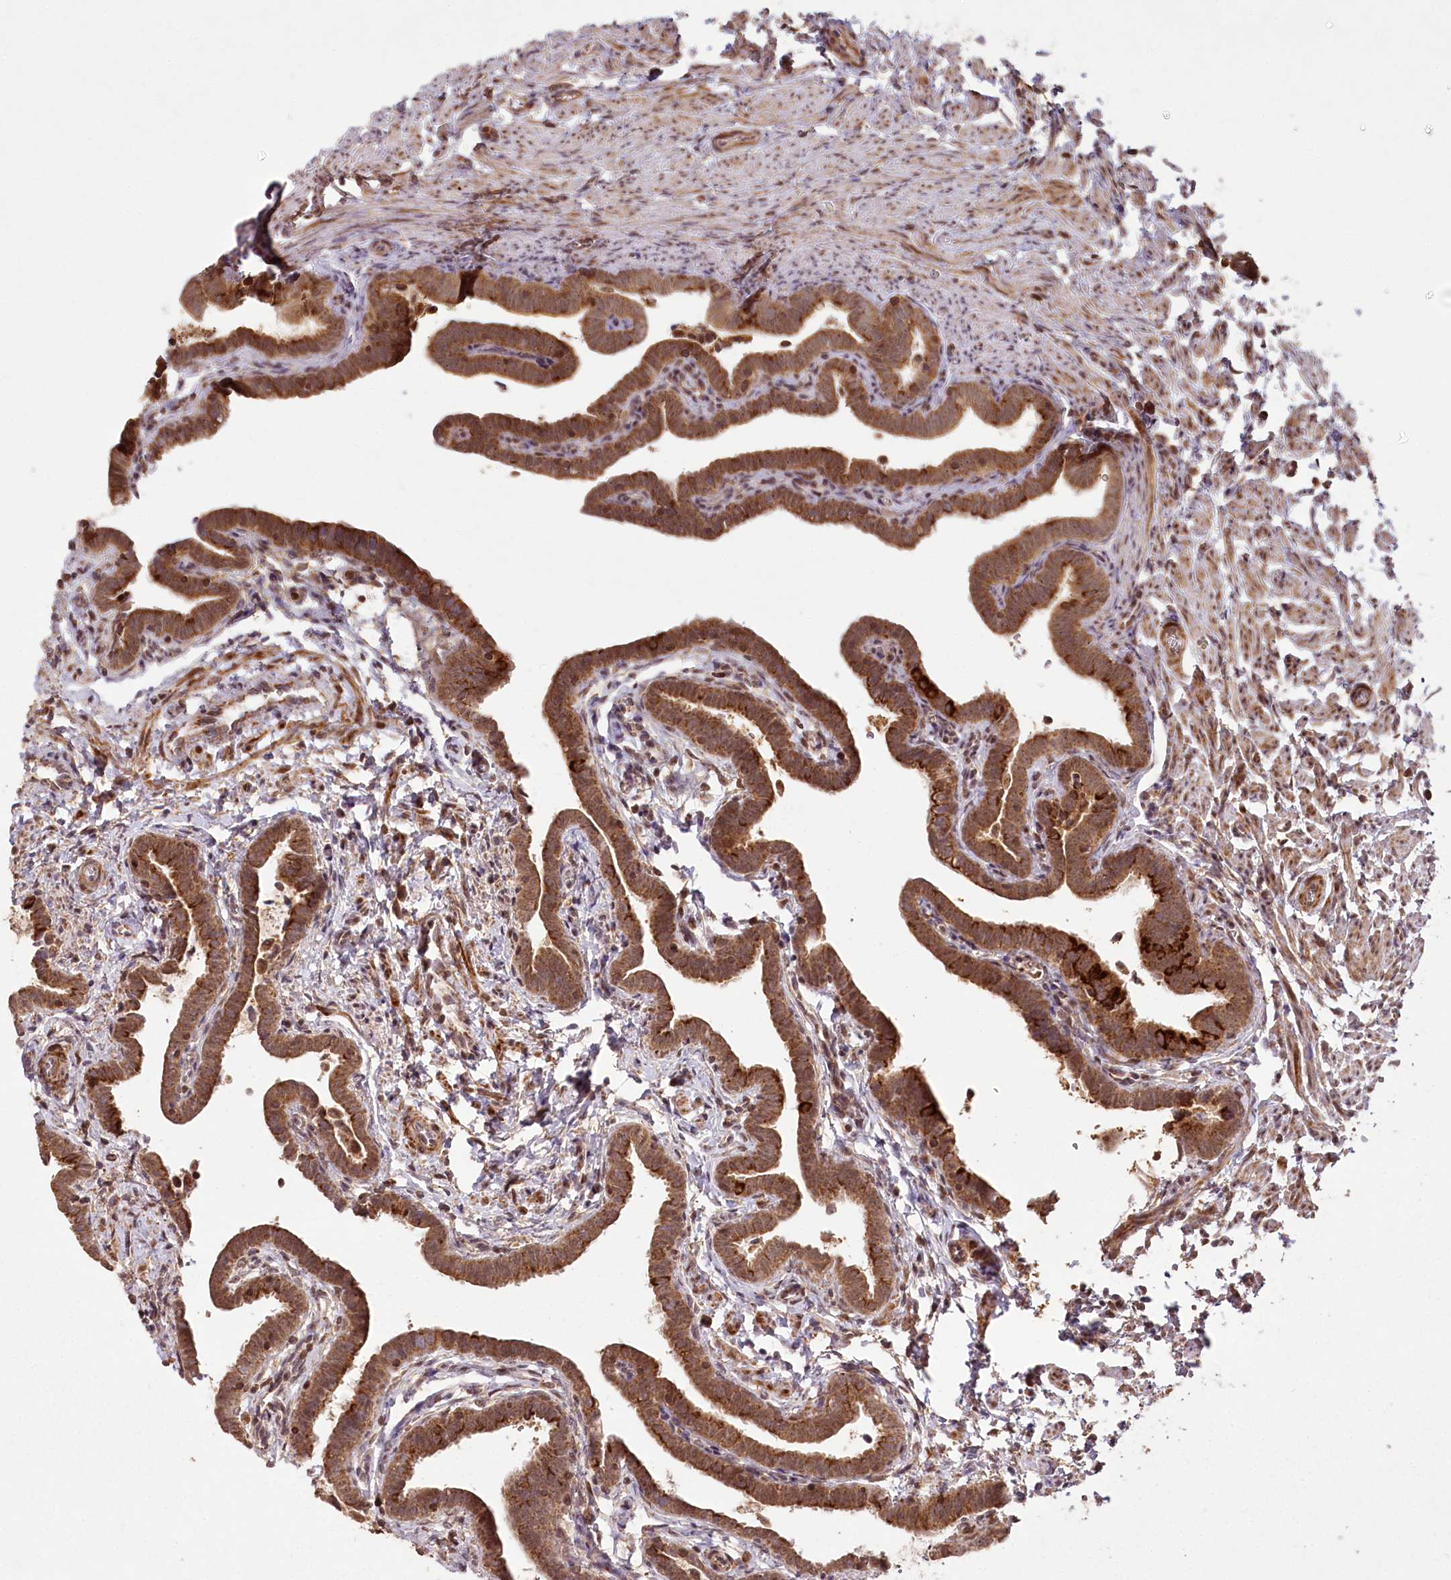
{"staining": {"intensity": "moderate", "quantity": ">75%", "location": "cytoplasmic/membranous"}, "tissue": "fallopian tube", "cell_type": "Glandular cells", "image_type": "normal", "snomed": [{"axis": "morphology", "description": "Normal tissue, NOS"}, {"axis": "topography", "description": "Fallopian tube"}], "caption": "Immunohistochemical staining of benign fallopian tube reveals moderate cytoplasmic/membranous protein expression in approximately >75% of glandular cells. Nuclei are stained in blue.", "gene": "MICU1", "patient": {"sex": "female", "age": 36}}